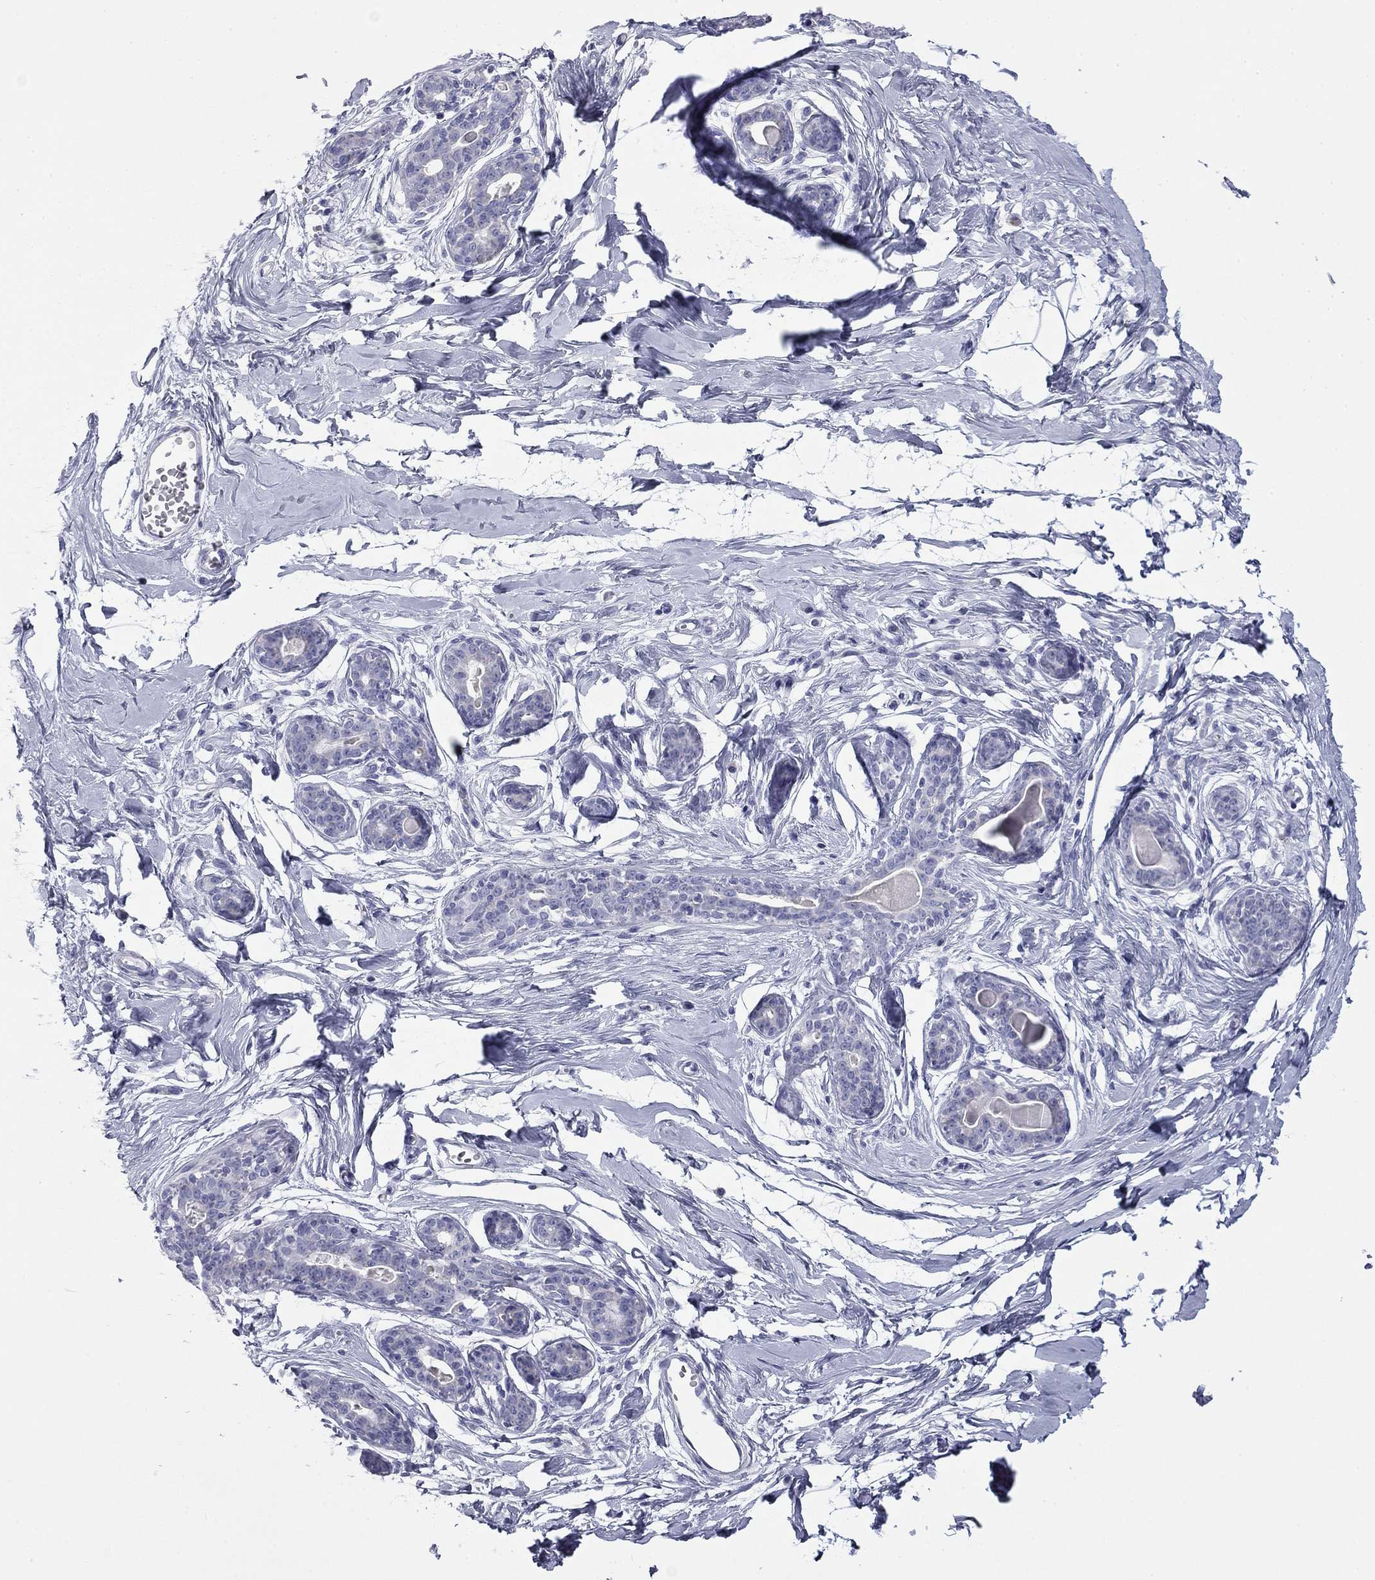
{"staining": {"intensity": "negative", "quantity": "none", "location": "none"}, "tissue": "breast", "cell_type": "Glandular cells", "image_type": "normal", "snomed": [{"axis": "morphology", "description": "Normal tissue, NOS"}, {"axis": "topography", "description": "Breast"}], "caption": "Photomicrograph shows no significant protein staining in glandular cells of unremarkable breast. The staining is performed using DAB (3,3'-diaminobenzidine) brown chromogen with nuclei counter-stained in using hematoxylin.", "gene": "ZP2", "patient": {"sex": "female", "age": 45}}